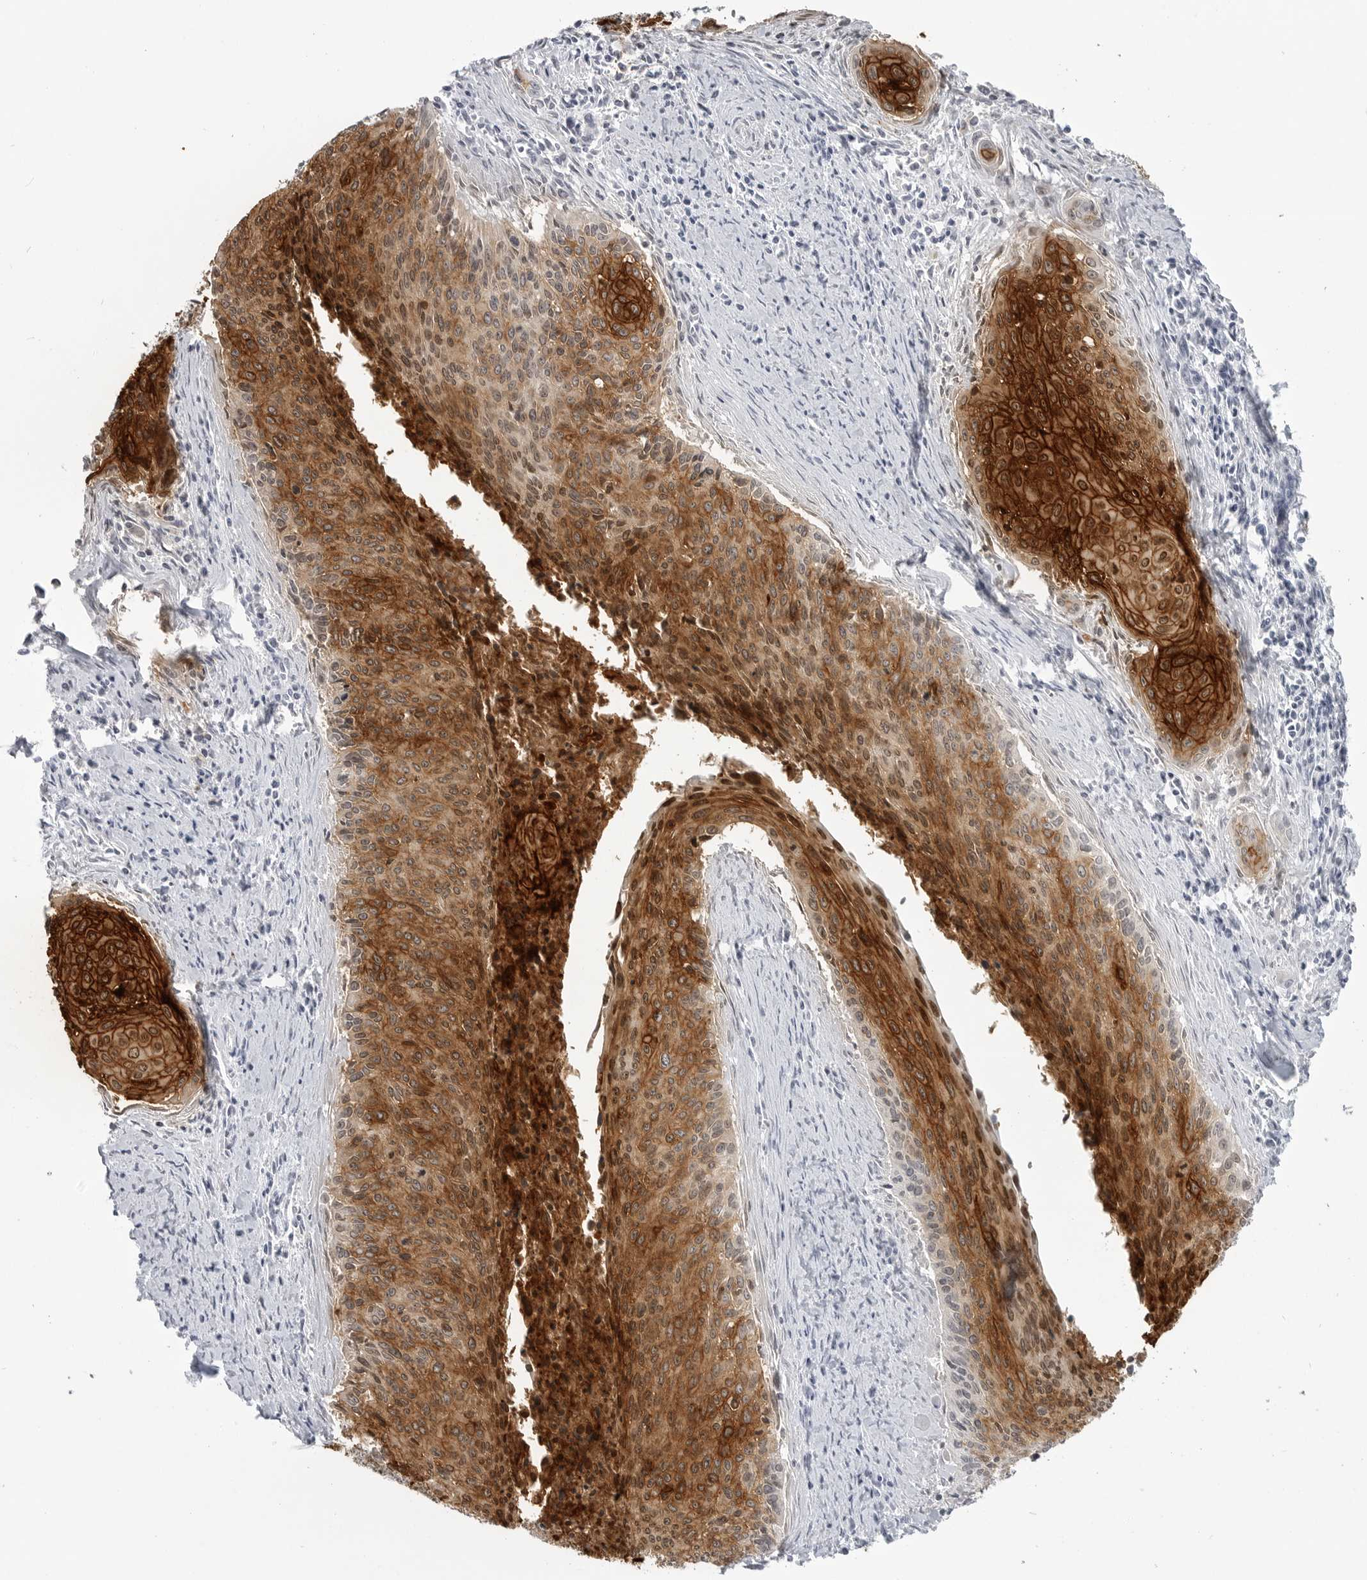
{"staining": {"intensity": "strong", "quantity": ">75%", "location": "cytoplasmic/membranous"}, "tissue": "cervical cancer", "cell_type": "Tumor cells", "image_type": "cancer", "snomed": [{"axis": "morphology", "description": "Squamous cell carcinoma, NOS"}, {"axis": "topography", "description": "Cervix"}], "caption": "Cervical squamous cell carcinoma was stained to show a protein in brown. There is high levels of strong cytoplasmic/membranous expression in approximately >75% of tumor cells.", "gene": "LY6D", "patient": {"sex": "female", "age": 55}}